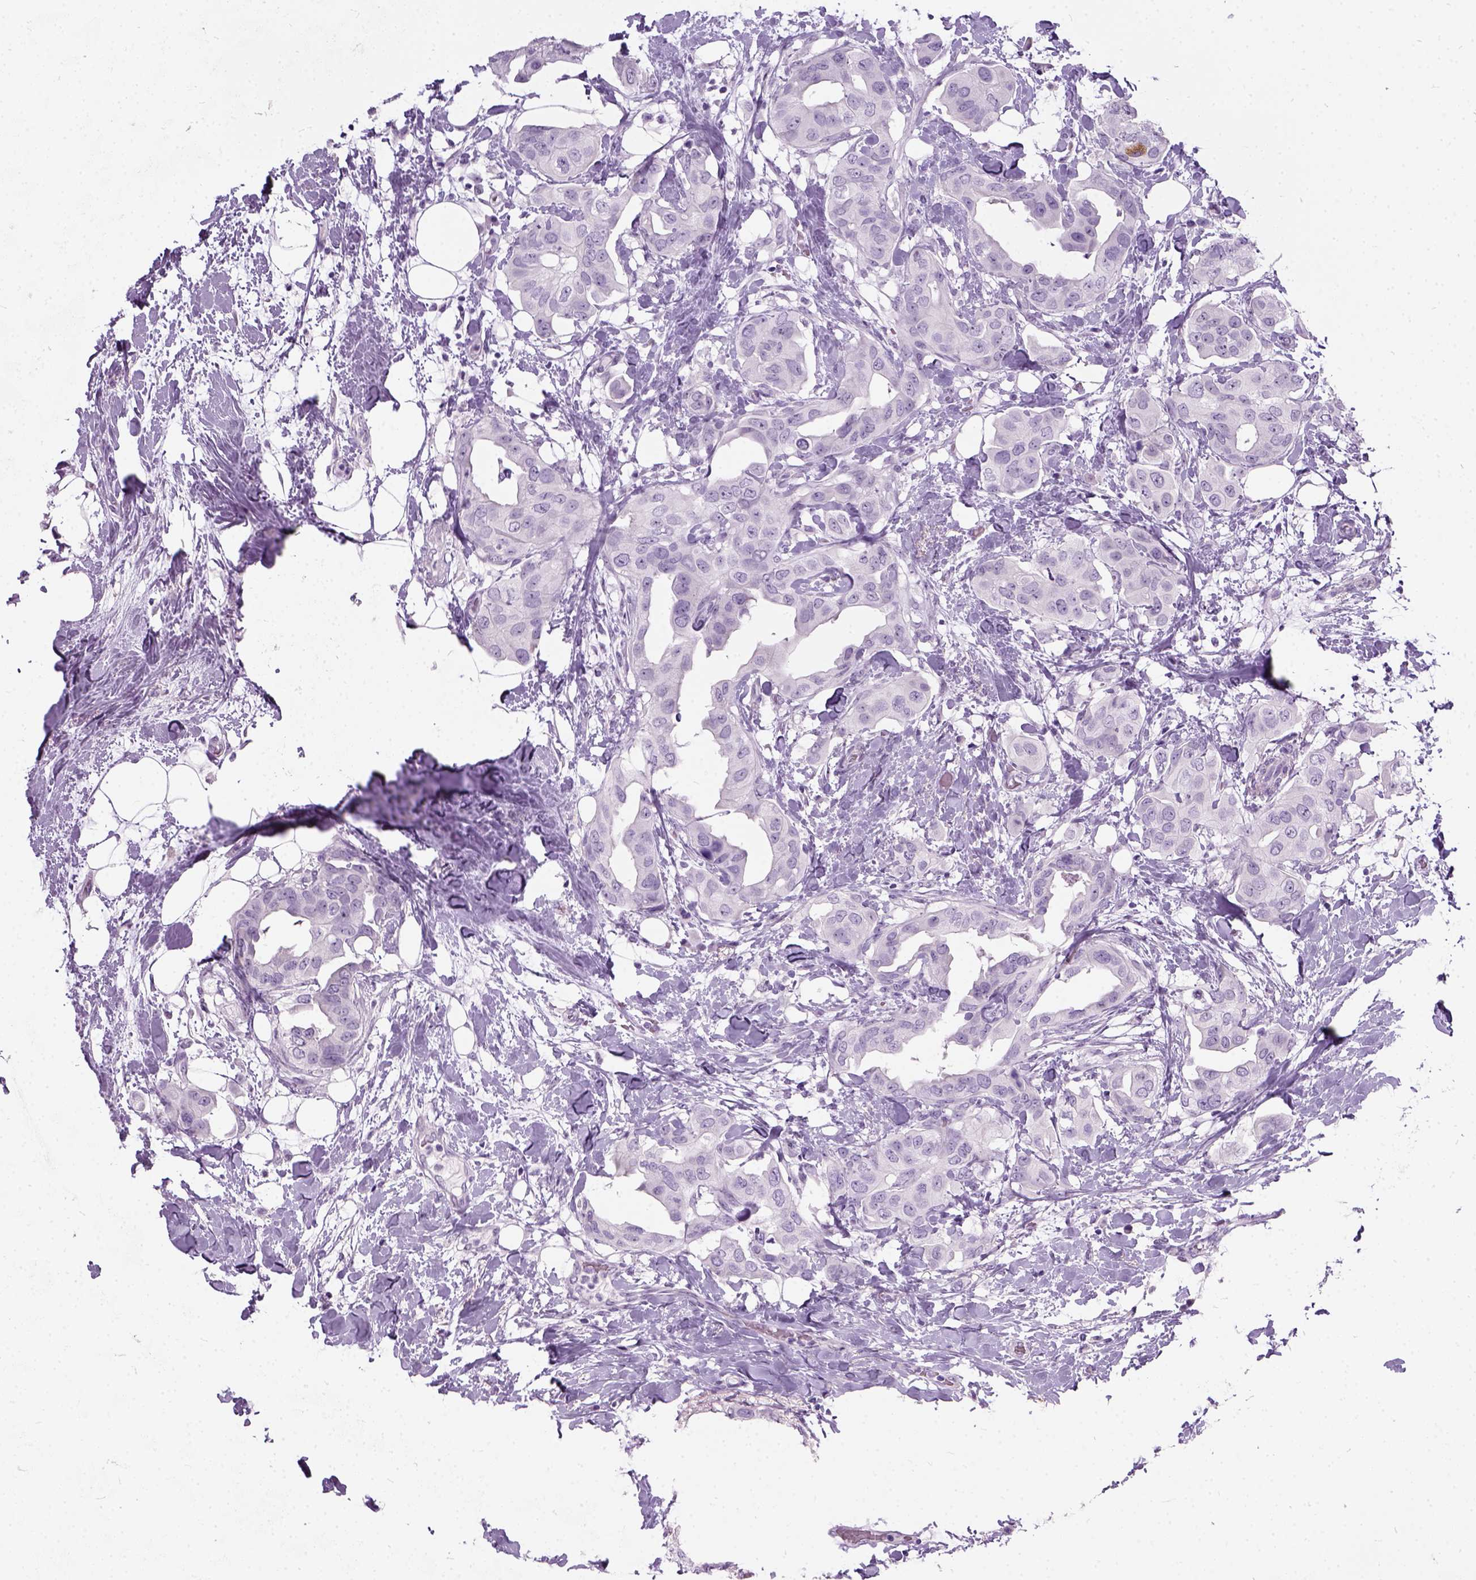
{"staining": {"intensity": "negative", "quantity": "none", "location": "none"}, "tissue": "breast cancer", "cell_type": "Tumor cells", "image_type": "cancer", "snomed": [{"axis": "morphology", "description": "Normal tissue, NOS"}, {"axis": "morphology", "description": "Duct carcinoma"}, {"axis": "topography", "description": "Breast"}], "caption": "Tumor cells show no significant protein positivity in invasive ductal carcinoma (breast).", "gene": "AXDND1", "patient": {"sex": "female", "age": 40}}